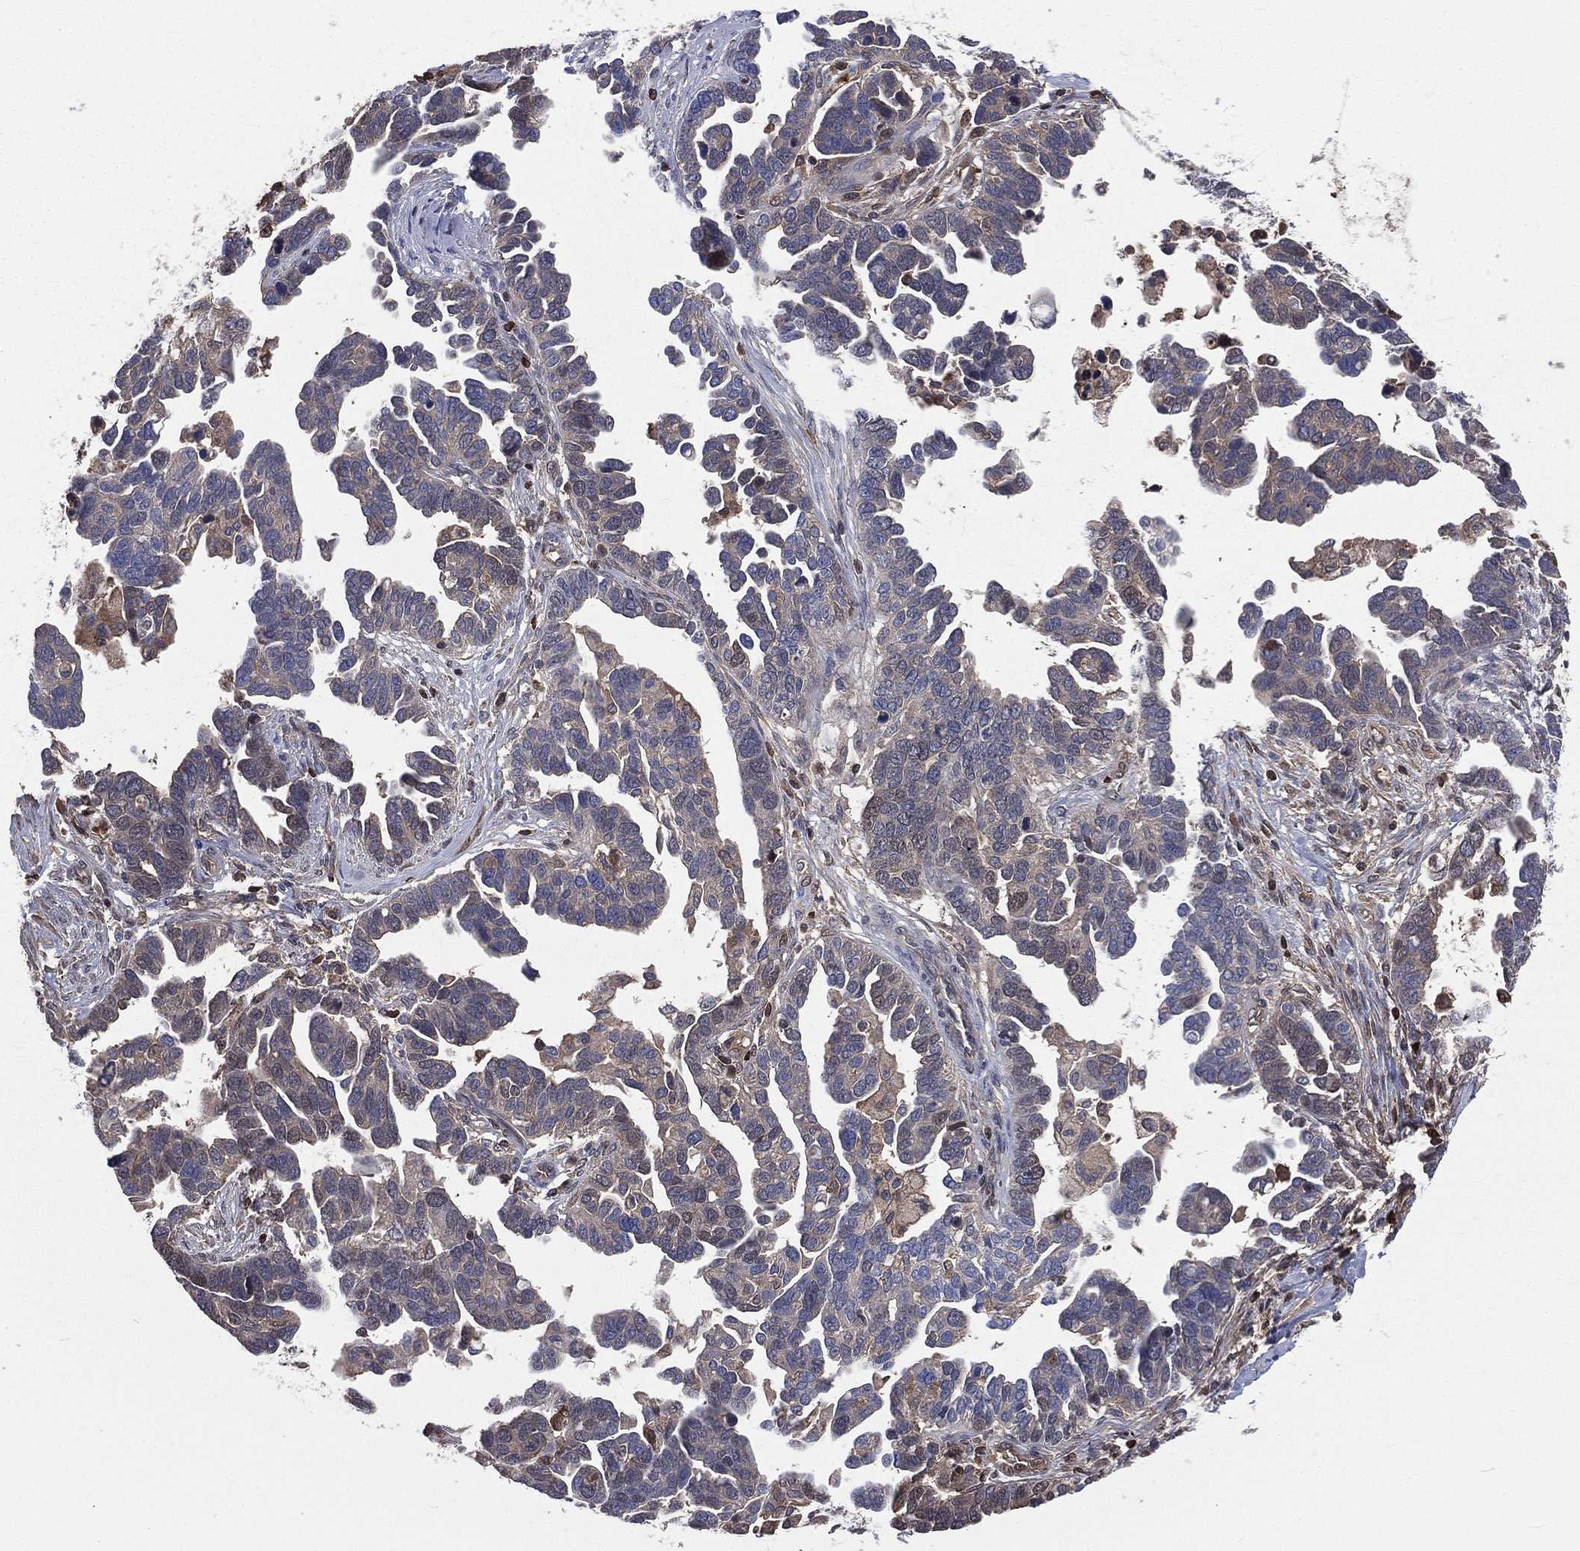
{"staining": {"intensity": "weak", "quantity": "<25%", "location": "cytoplasmic/membranous"}, "tissue": "ovarian cancer", "cell_type": "Tumor cells", "image_type": "cancer", "snomed": [{"axis": "morphology", "description": "Cystadenocarcinoma, serous, NOS"}, {"axis": "topography", "description": "Ovary"}], "caption": "IHC micrograph of neoplastic tissue: ovarian cancer stained with DAB (3,3'-diaminobenzidine) displays no significant protein expression in tumor cells. (Brightfield microscopy of DAB immunohistochemistry (IHC) at high magnification).", "gene": "TBC1D2", "patient": {"sex": "female", "age": 54}}